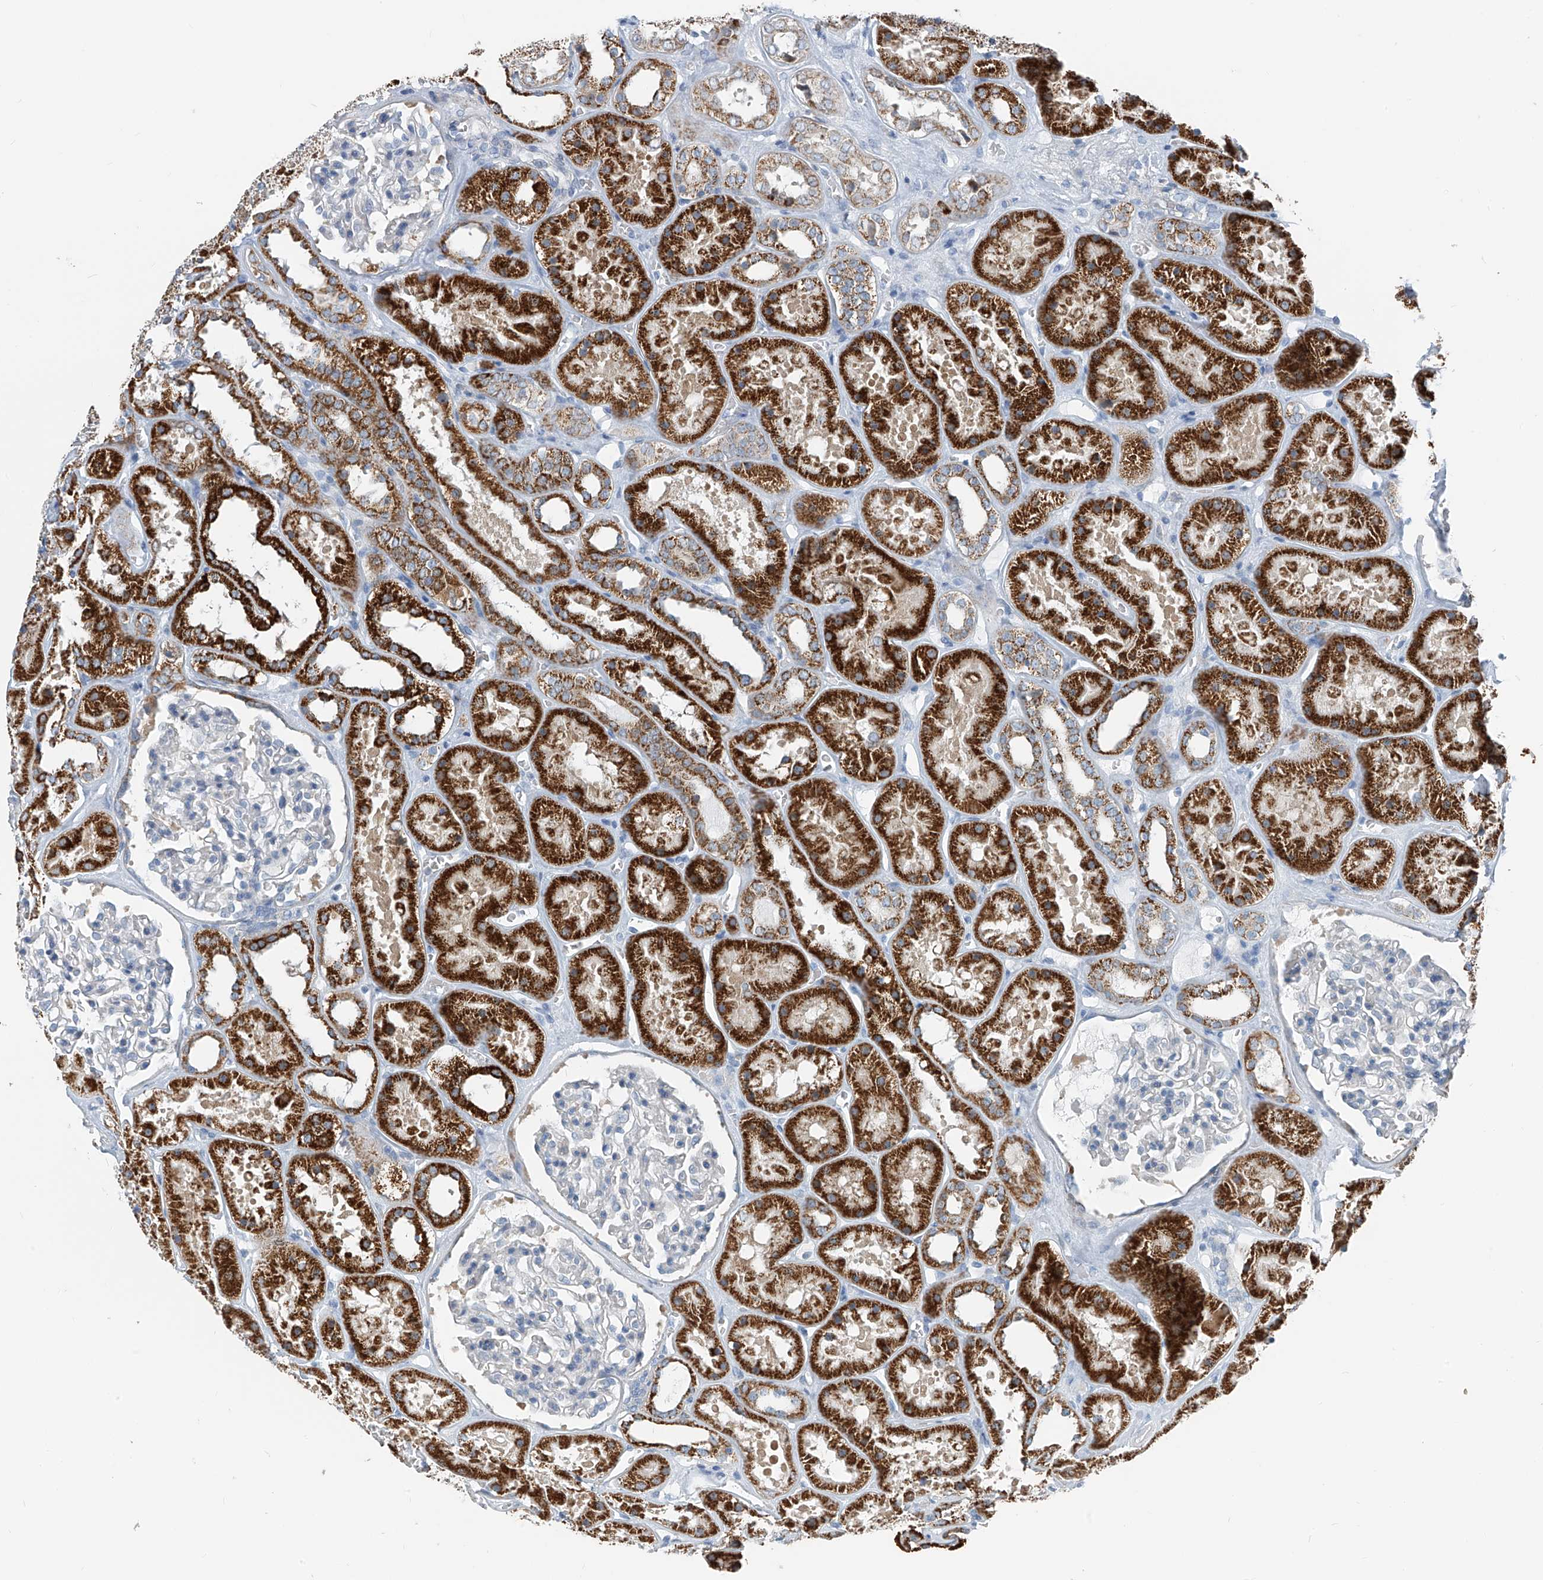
{"staining": {"intensity": "strong", "quantity": "25%-75%", "location": "cytoplasmic/membranous"}, "tissue": "kidney", "cell_type": "Cells in tubules", "image_type": "normal", "snomed": [{"axis": "morphology", "description": "Normal tissue, NOS"}, {"axis": "topography", "description": "Kidney"}], "caption": "Protein staining of unremarkable kidney displays strong cytoplasmic/membranous expression in about 25%-75% of cells in tubules. Immunohistochemistry stains the protein of interest in brown and the nuclei are stained blue.", "gene": "FGD2", "patient": {"sex": "female", "age": 41}}